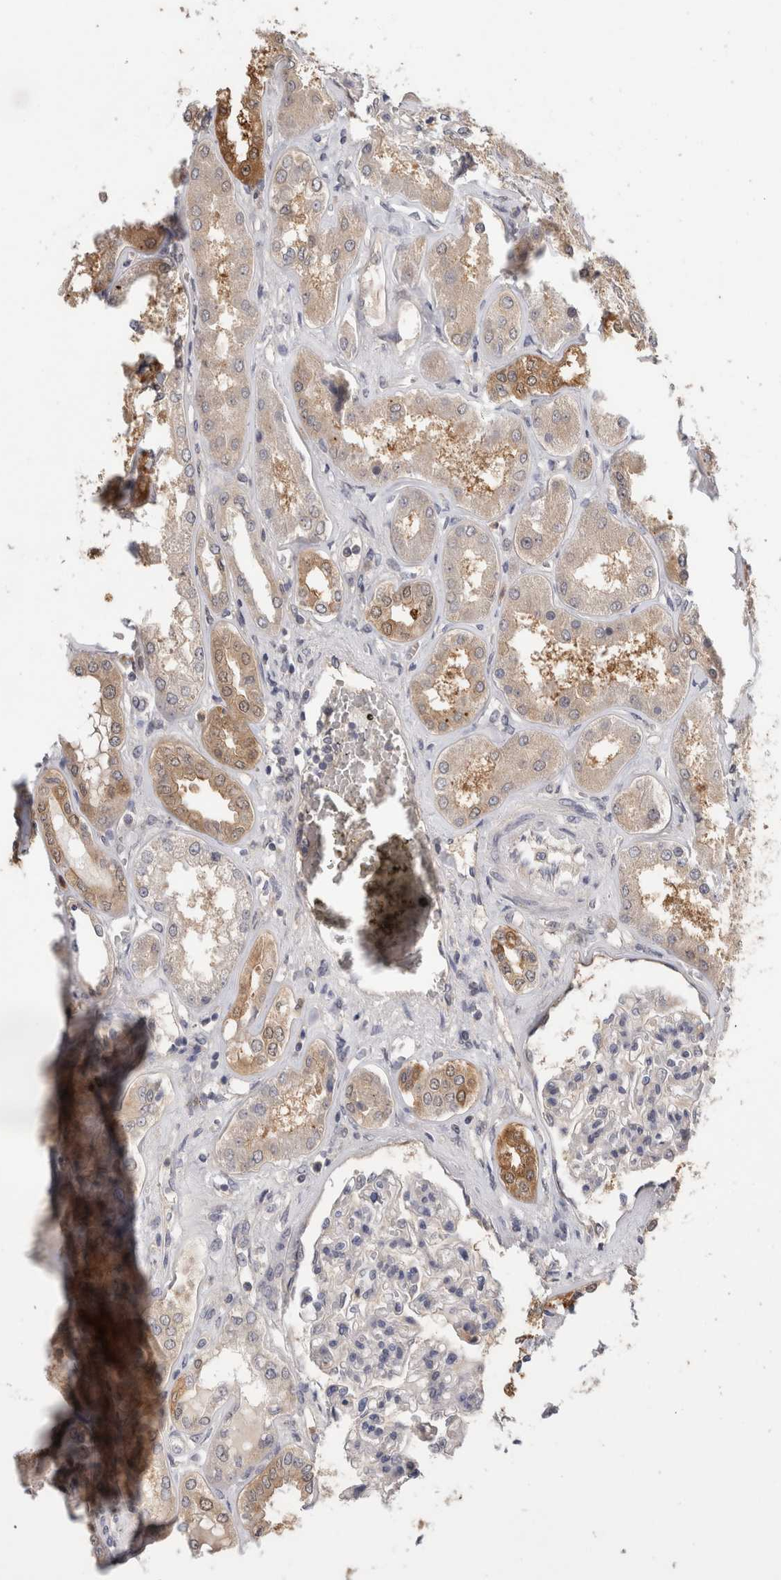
{"staining": {"intensity": "weak", "quantity": "25%-75%", "location": "cytoplasmic/membranous"}, "tissue": "kidney", "cell_type": "Cells in glomeruli", "image_type": "normal", "snomed": [{"axis": "morphology", "description": "Normal tissue, NOS"}, {"axis": "topography", "description": "Kidney"}], "caption": "Weak cytoplasmic/membranous expression is appreciated in approximately 25%-75% of cells in glomeruli in normal kidney. The staining was performed using DAB (3,3'-diaminobenzidine) to visualize the protein expression in brown, while the nuclei were stained in blue with hematoxylin (Magnification: 20x).", "gene": "PGM1", "patient": {"sex": "female", "age": 56}}